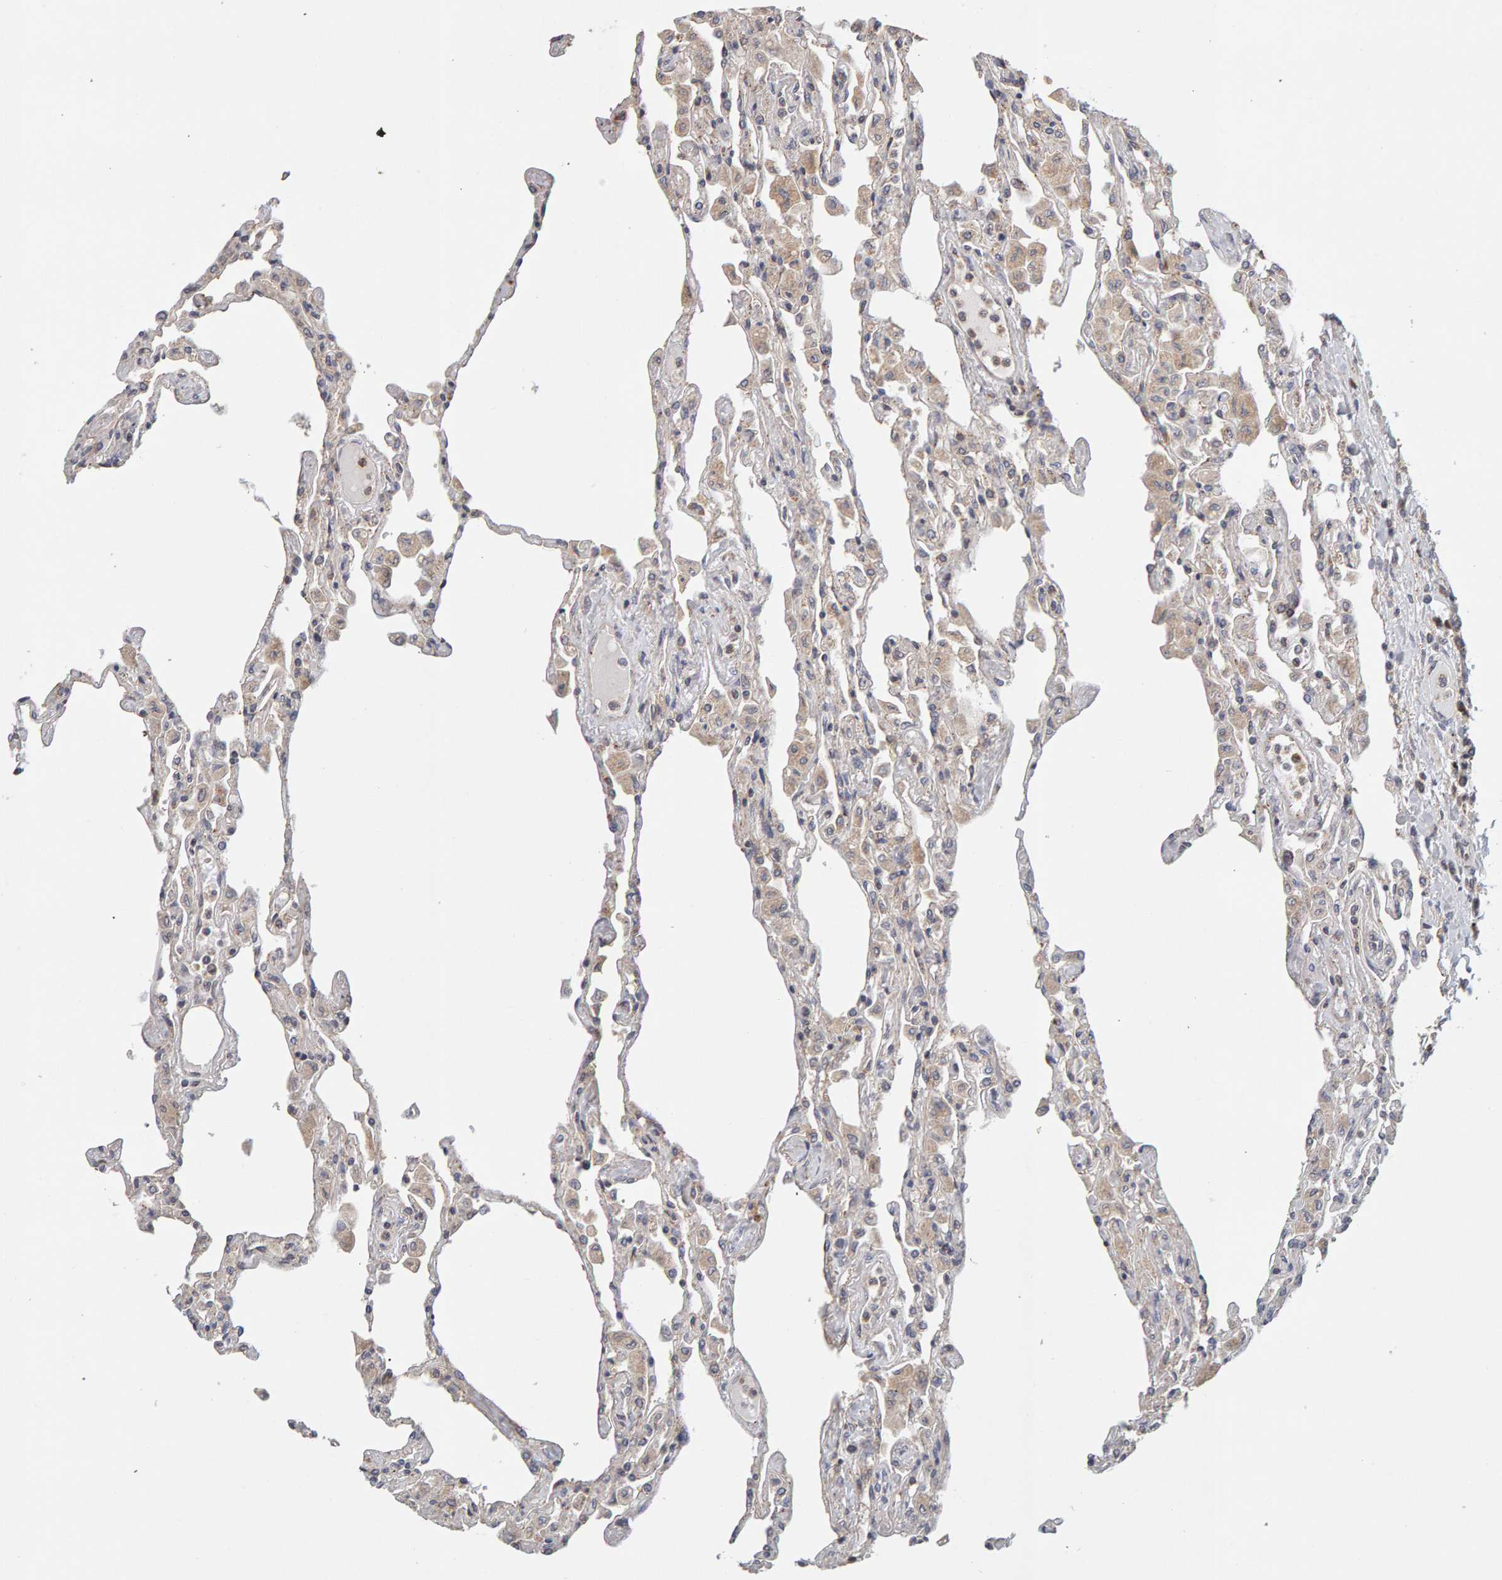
{"staining": {"intensity": "weak", "quantity": "<25%", "location": "cytoplasmic/membranous"}, "tissue": "lung", "cell_type": "Alveolar cells", "image_type": "normal", "snomed": [{"axis": "morphology", "description": "Normal tissue, NOS"}, {"axis": "topography", "description": "Bronchus"}, {"axis": "topography", "description": "Lung"}], "caption": "The image shows no staining of alveolar cells in benign lung.", "gene": "DNAJC7", "patient": {"sex": "female", "age": 49}}